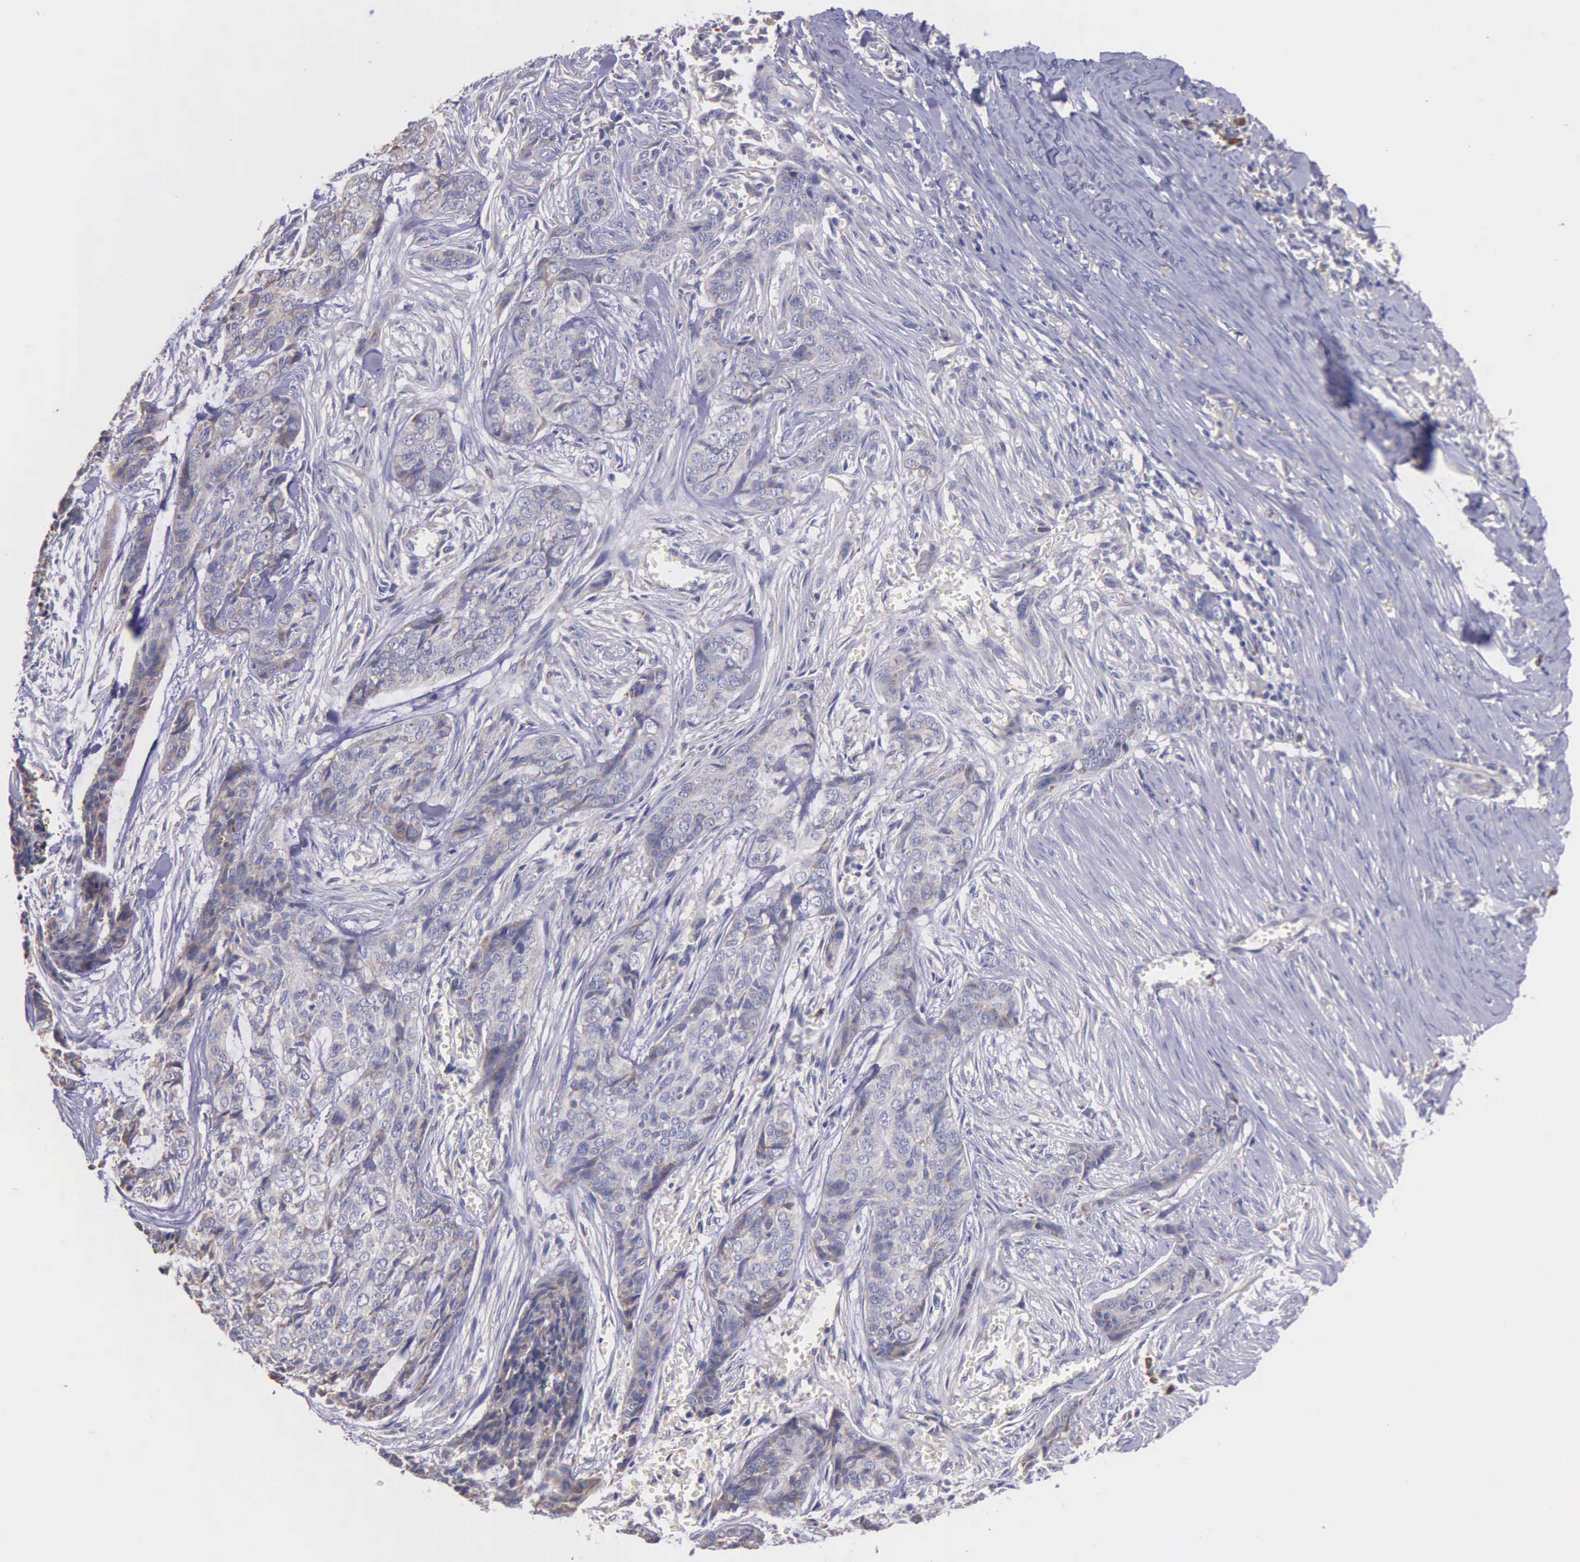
{"staining": {"intensity": "weak", "quantity": "<25%", "location": "cytoplasmic/membranous"}, "tissue": "skin cancer", "cell_type": "Tumor cells", "image_type": "cancer", "snomed": [{"axis": "morphology", "description": "Normal tissue, NOS"}, {"axis": "morphology", "description": "Basal cell carcinoma"}, {"axis": "topography", "description": "Skin"}], "caption": "Immunohistochemistry micrograph of human skin cancer (basal cell carcinoma) stained for a protein (brown), which displays no staining in tumor cells. (DAB immunohistochemistry, high magnification).", "gene": "ZC3H12B", "patient": {"sex": "female", "age": 65}}